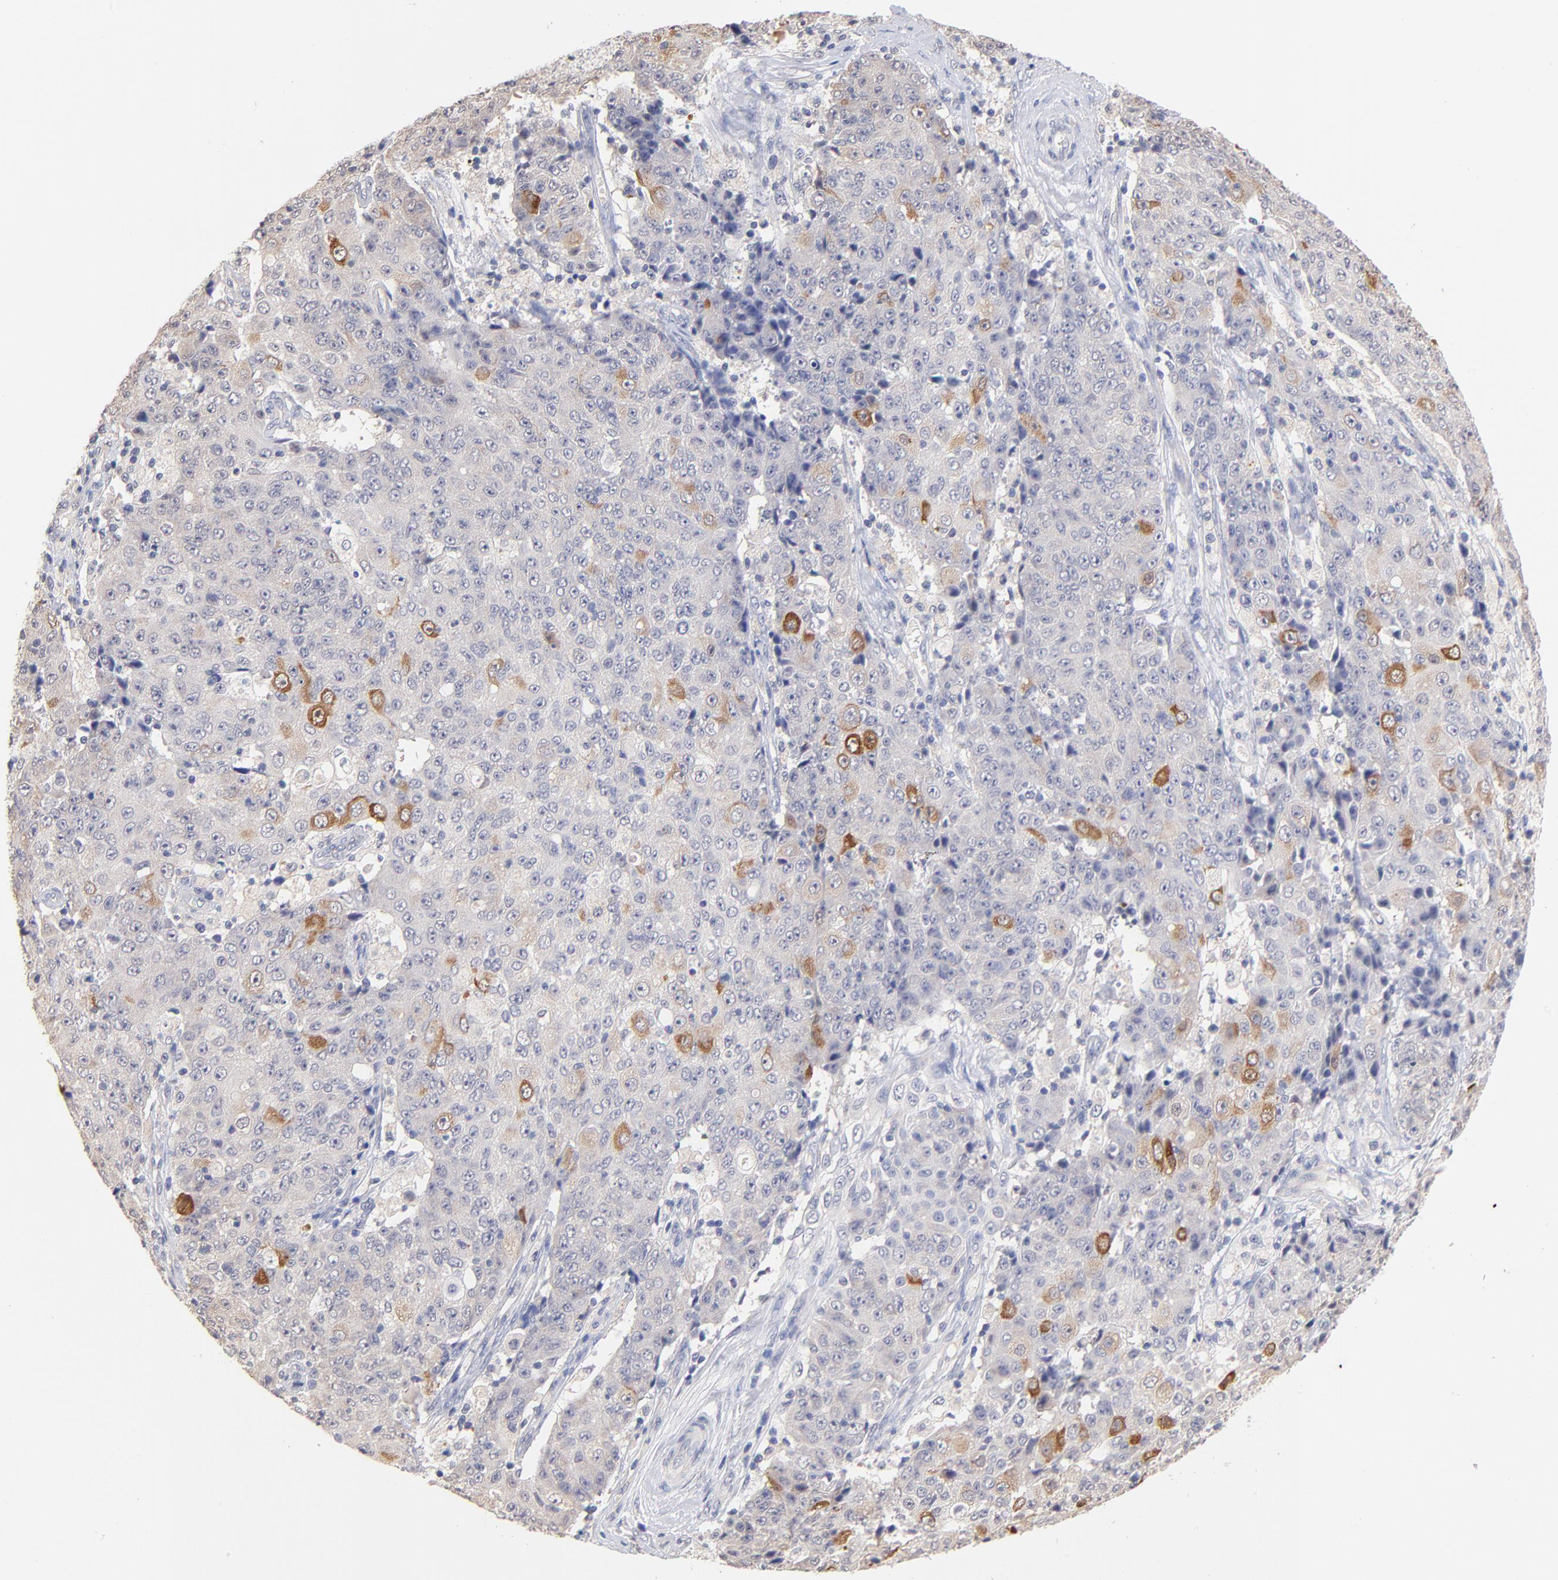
{"staining": {"intensity": "strong", "quantity": "<25%", "location": "cytoplasmic/membranous"}, "tissue": "ovarian cancer", "cell_type": "Tumor cells", "image_type": "cancer", "snomed": [{"axis": "morphology", "description": "Carcinoma, endometroid"}, {"axis": "topography", "description": "Ovary"}], "caption": "IHC (DAB (3,3'-diaminobenzidine)) staining of ovarian cancer (endometroid carcinoma) exhibits strong cytoplasmic/membranous protein expression in approximately <25% of tumor cells.", "gene": "RIBC2", "patient": {"sex": "female", "age": 42}}